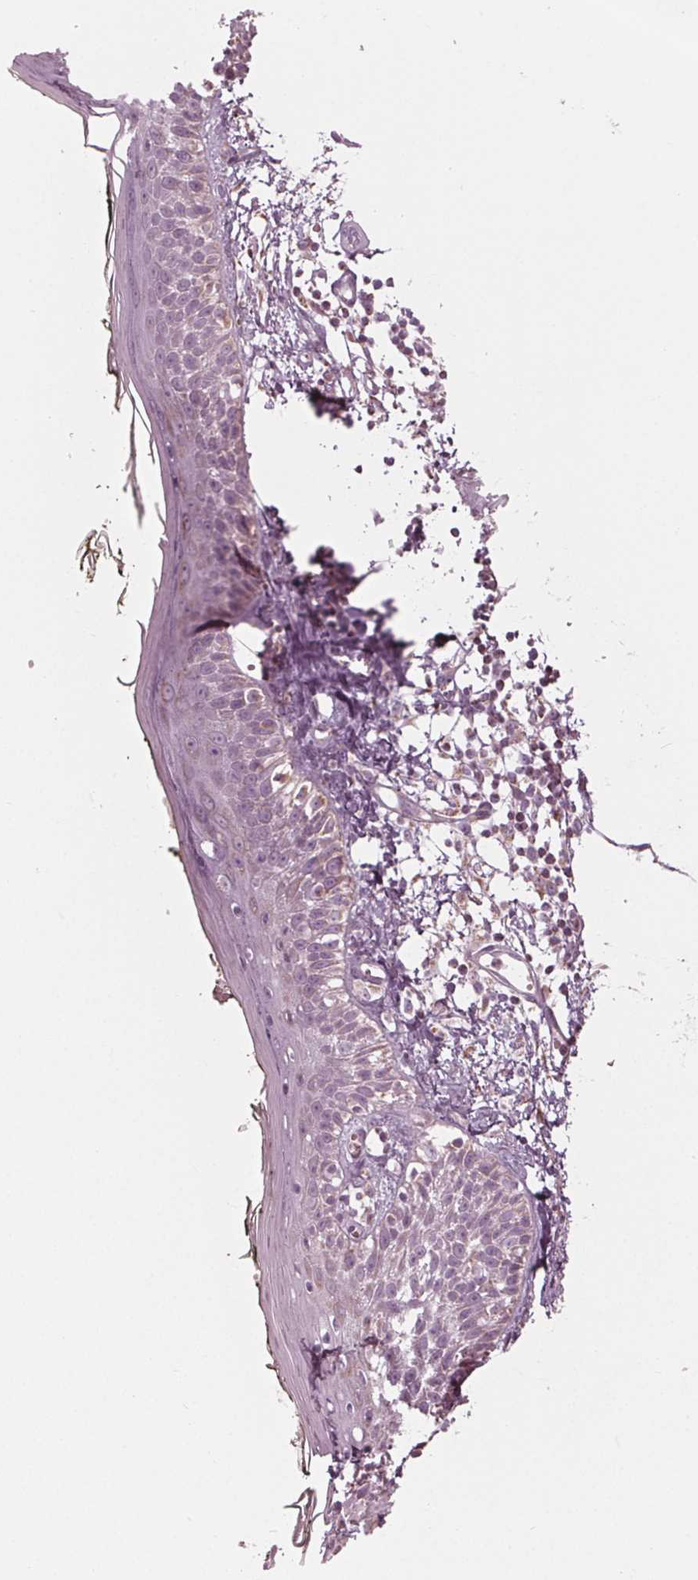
{"staining": {"intensity": "negative", "quantity": "none", "location": "none"}, "tissue": "skin", "cell_type": "Fibroblasts", "image_type": "normal", "snomed": [{"axis": "morphology", "description": "Normal tissue, NOS"}, {"axis": "topography", "description": "Skin"}], "caption": "The photomicrograph displays no significant expression in fibroblasts of skin.", "gene": "CLN6", "patient": {"sex": "male", "age": 76}}